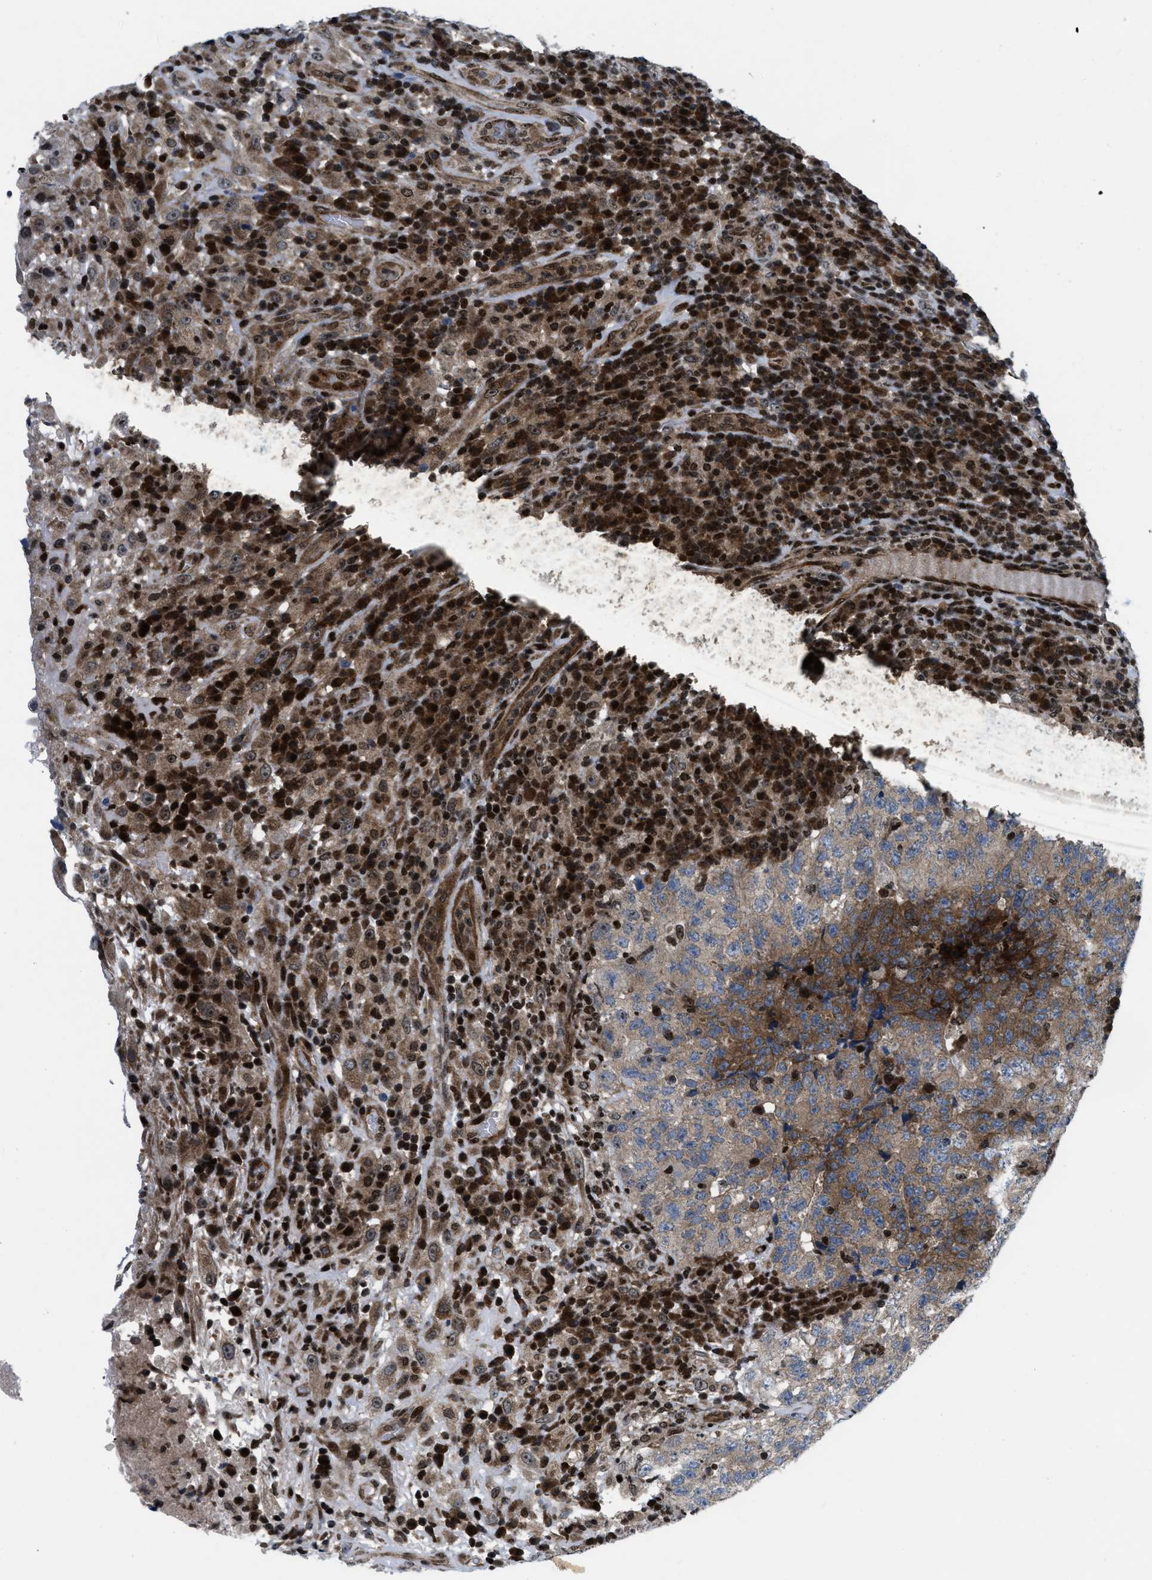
{"staining": {"intensity": "moderate", "quantity": ">75%", "location": "cytoplasmic/membranous"}, "tissue": "testis cancer", "cell_type": "Tumor cells", "image_type": "cancer", "snomed": [{"axis": "morphology", "description": "Necrosis, NOS"}, {"axis": "morphology", "description": "Carcinoma, Embryonal, NOS"}, {"axis": "topography", "description": "Testis"}], "caption": "Protein positivity by immunohistochemistry (IHC) reveals moderate cytoplasmic/membranous positivity in about >75% of tumor cells in testis cancer (embryonal carcinoma).", "gene": "PPP2CB", "patient": {"sex": "male", "age": 19}}